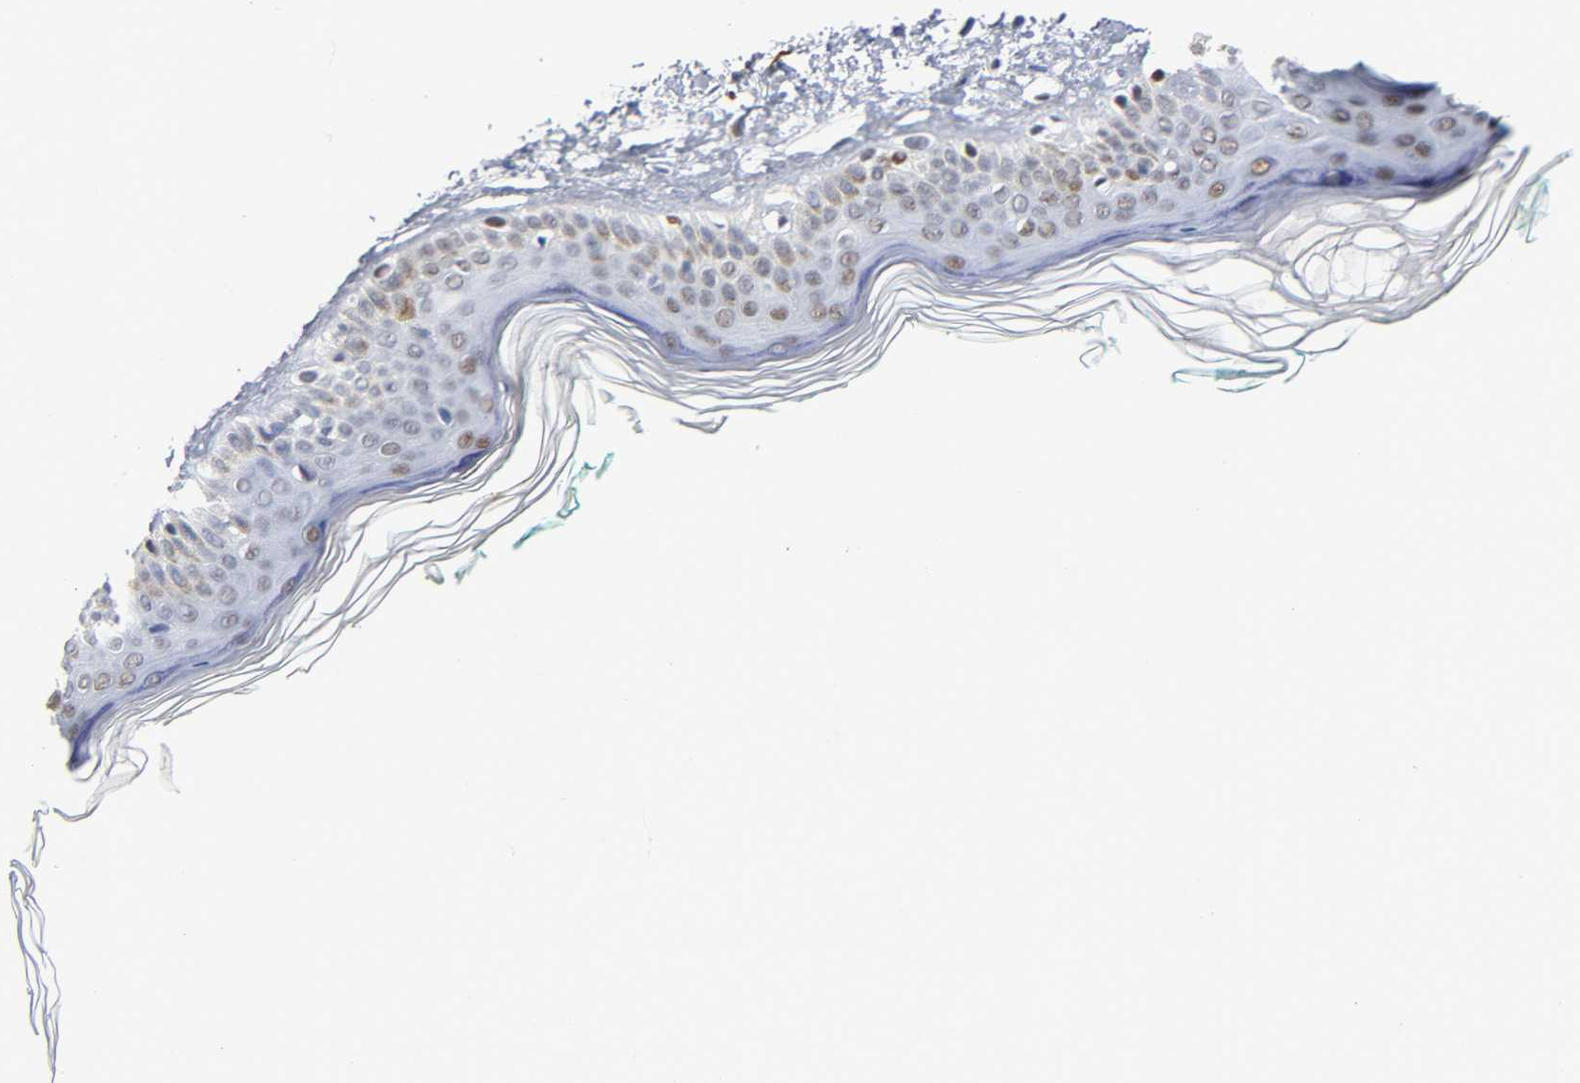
{"staining": {"intensity": "moderate", "quantity": "25%-75%", "location": "nuclear"}, "tissue": "skin", "cell_type": "Keratinocytes", "image_type": "normal", "snomed": [{"axis": "morphology", "description": "Normal tissue, NOS"}, {"axis": "topography", "description": "Skin"}], "caption": "Immunohistochemical staining of unremarkable human skin displays medium levels of moderate nuclear expression in approximately 25%-75% of keratinocytes. Ihc stains the protein in brown and the nuclei are stained blue.", "gene": "NAB2", "patient": {"sex": "male", "age": 71}}